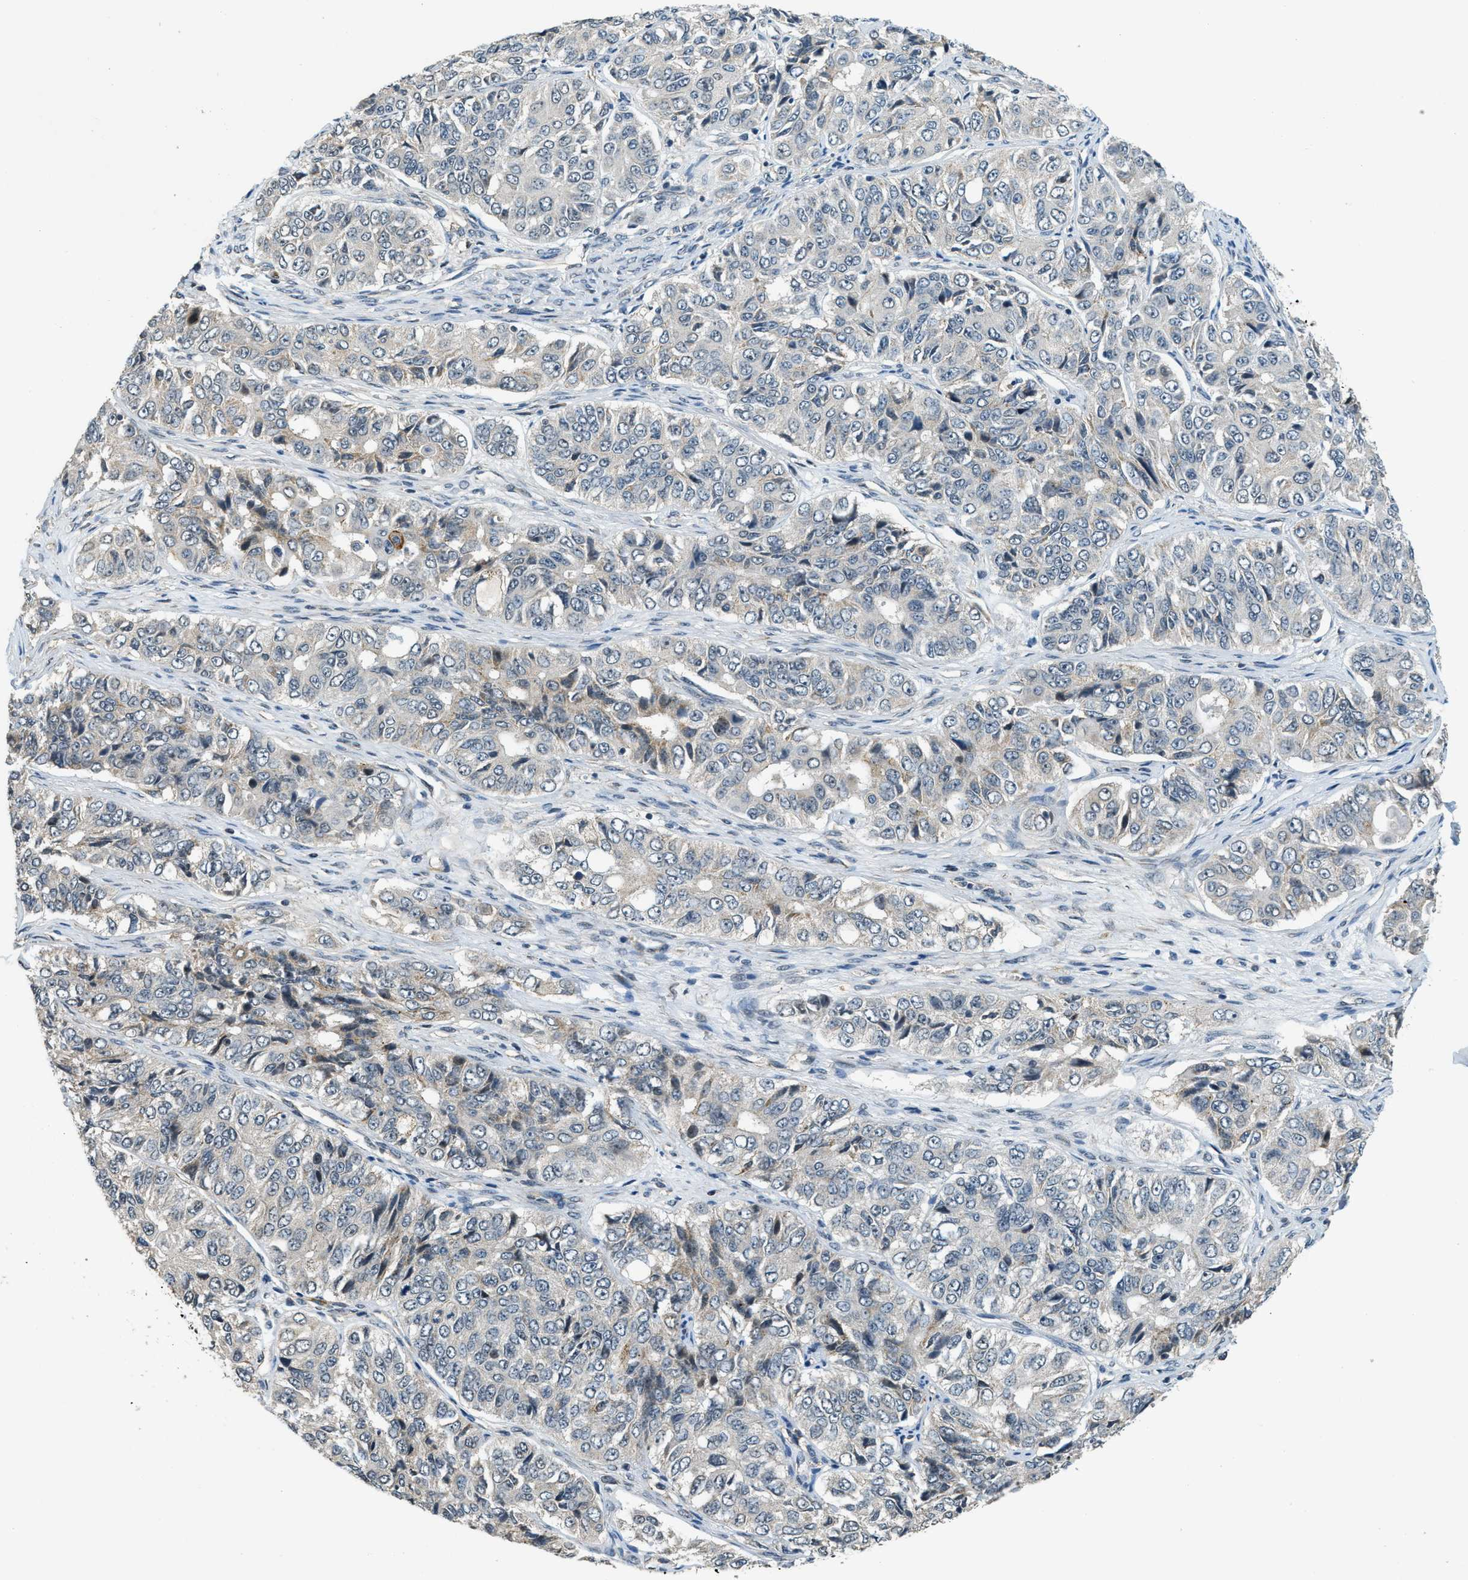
{"staining": {"intensity": "weak", "quantity": "<25%", "location": "cytoplasmic/membranous"}, "tissue": "ovarian cancer", "cell_type": "Tumor cells", "image_type": "cancer", "snomed": [{"axis": "morphology", "description": "Carcinoma, endometroid"}, {"axis": "topography", "description": "Ovary"}], "caption": "Immunohistochemistry histopathology image of neoplastic tissue: endometroid carcinoma (ovarian) stained with DAB (3,3'-diaminobenzidine) displays no significant protein staining in tumor cells.", "gene": "MED21", "patient": {"sex": "female", "age": 51}}